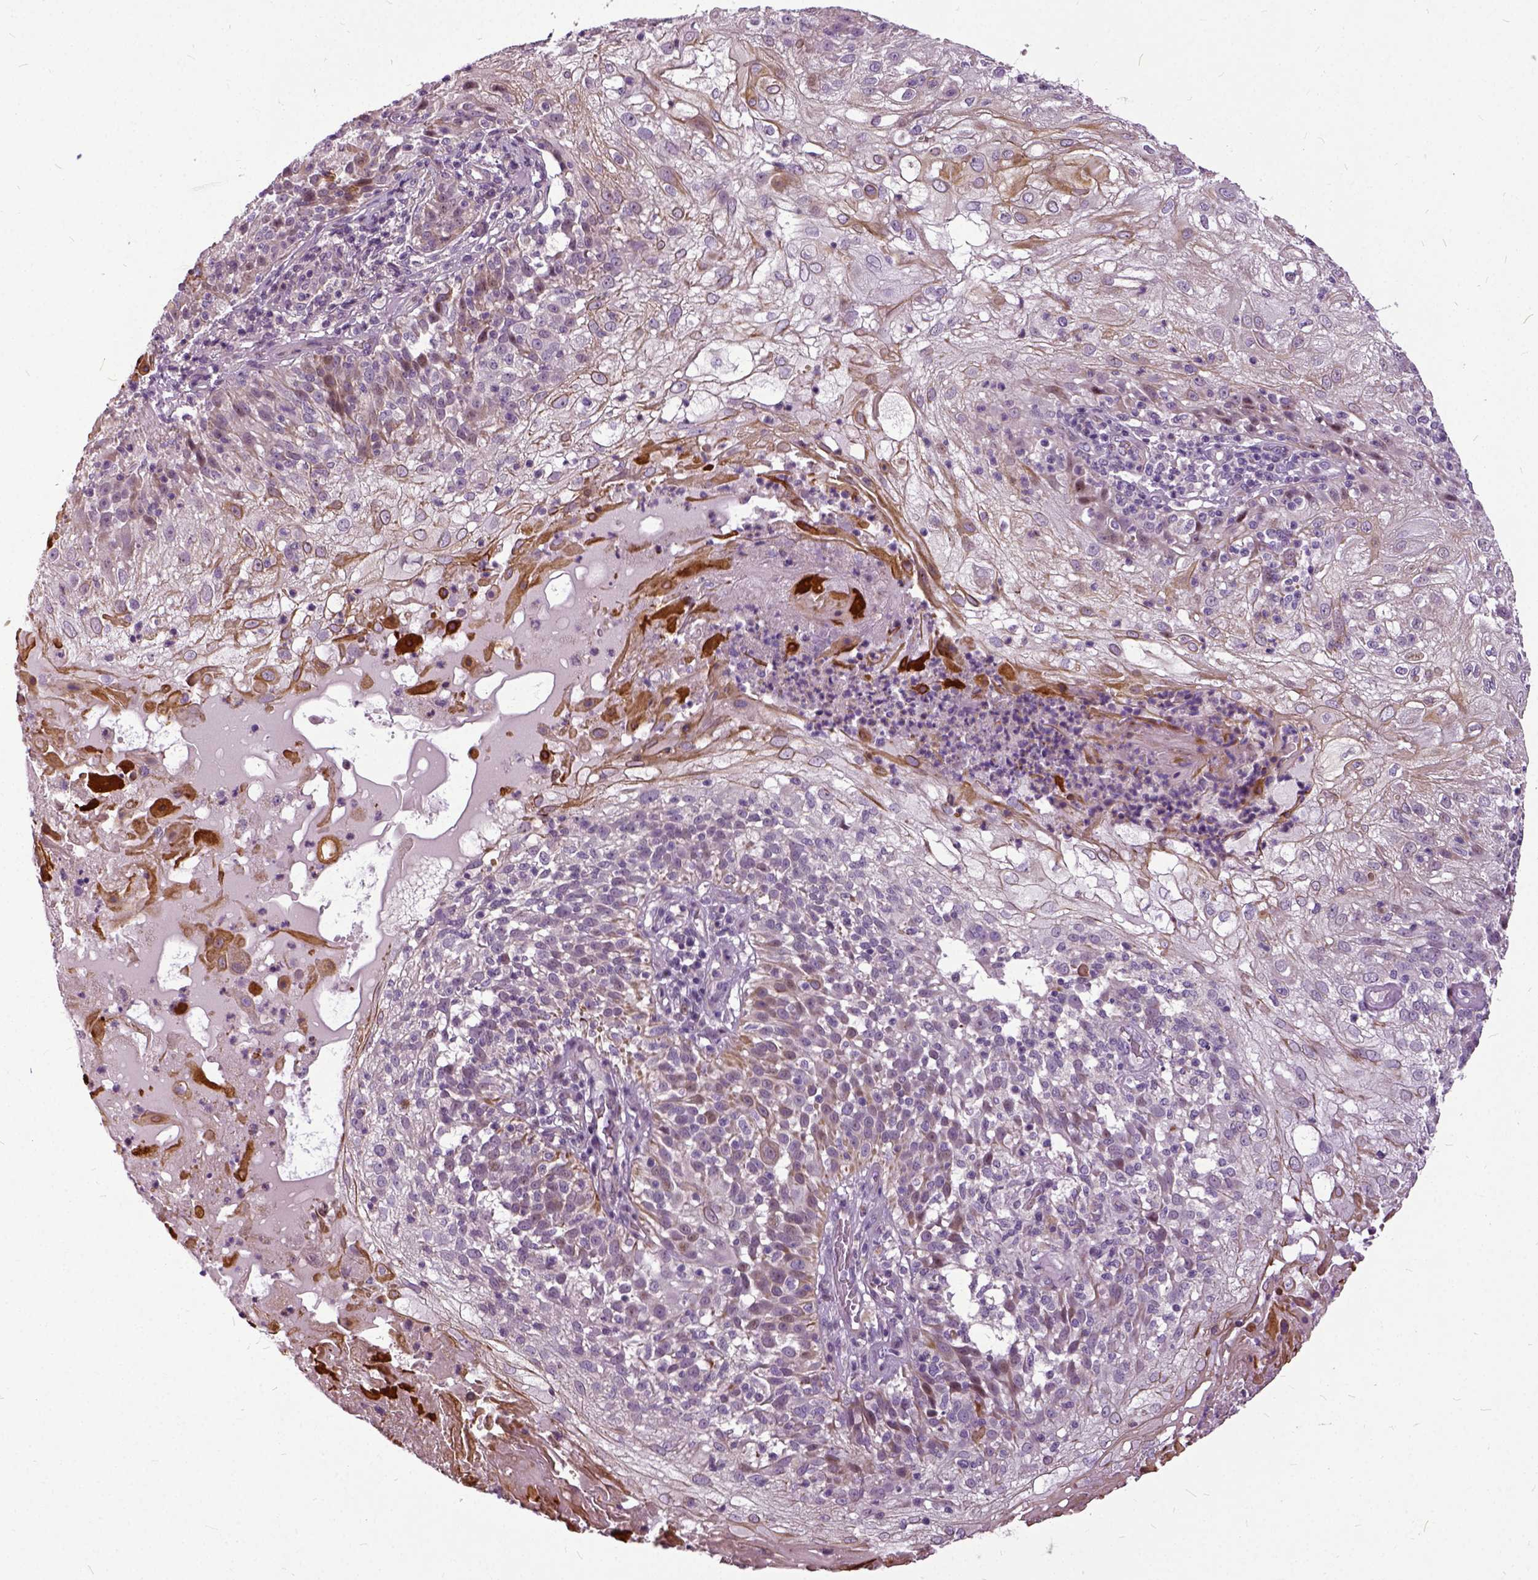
{"staining": {"intensity": "moderate", "quantity": "<25%", "location": "cytoplasmic/membranous"}, "tissue": "skin cancer", "cell_type": "Tumor cells", "image_type": "cancer", "snomed": [{"axis": "morphology", "description": "Normal tissue, NOS"}, {"axis": "morphology", "description": "Squamous cell carcinoma, NOS"}, {"axis": "topography", "description": "Skin"}], "caption": "Skin cancer (squamous cell carcinoma) stained with DAB immunohistochemistry shows low levels of moderate cytoplasmic/membranous staining in about <25% of tumor cells.", "gene": "ILRUN", "patient": {"sex": "female", "age": 83}}